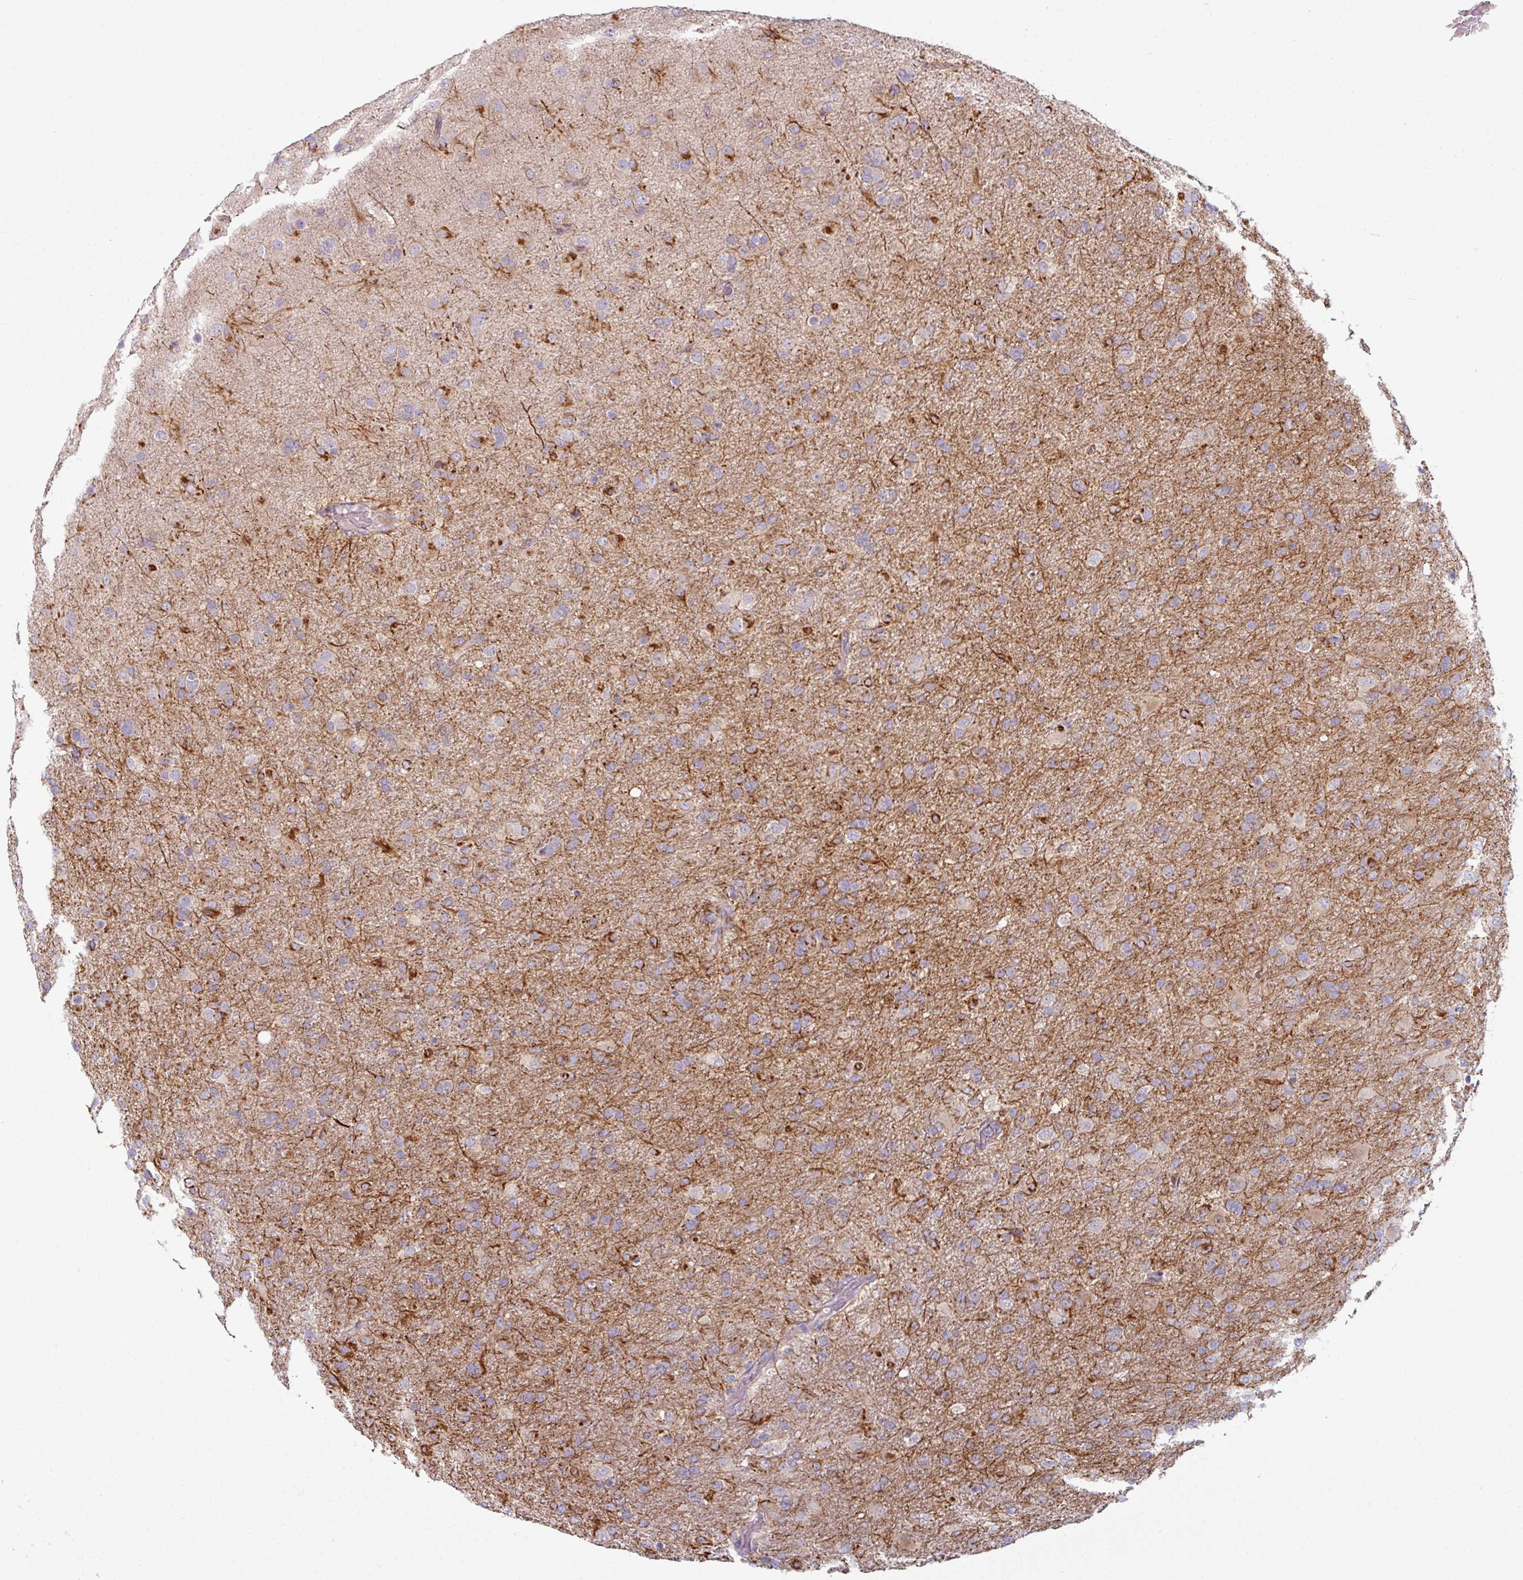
{"staining": {"intensity": "weak", "quantity": "<25%", "location": "cytoplasmic/membranous"}, "tissue": "glioma", "cell_type": "Tumor cells", "image_type": "cancer", "snomed": [{"axis": "morphology", "description": "Glioma, malignant, Low grade"}, {"axis": "topography", "description": "Brain"}], "caption": "An IHC image of glioma is shown. There is no staining in tumor cells of glioma.", "gene": "MTMR14", "patient": {"sex": "male", "age": 65}}